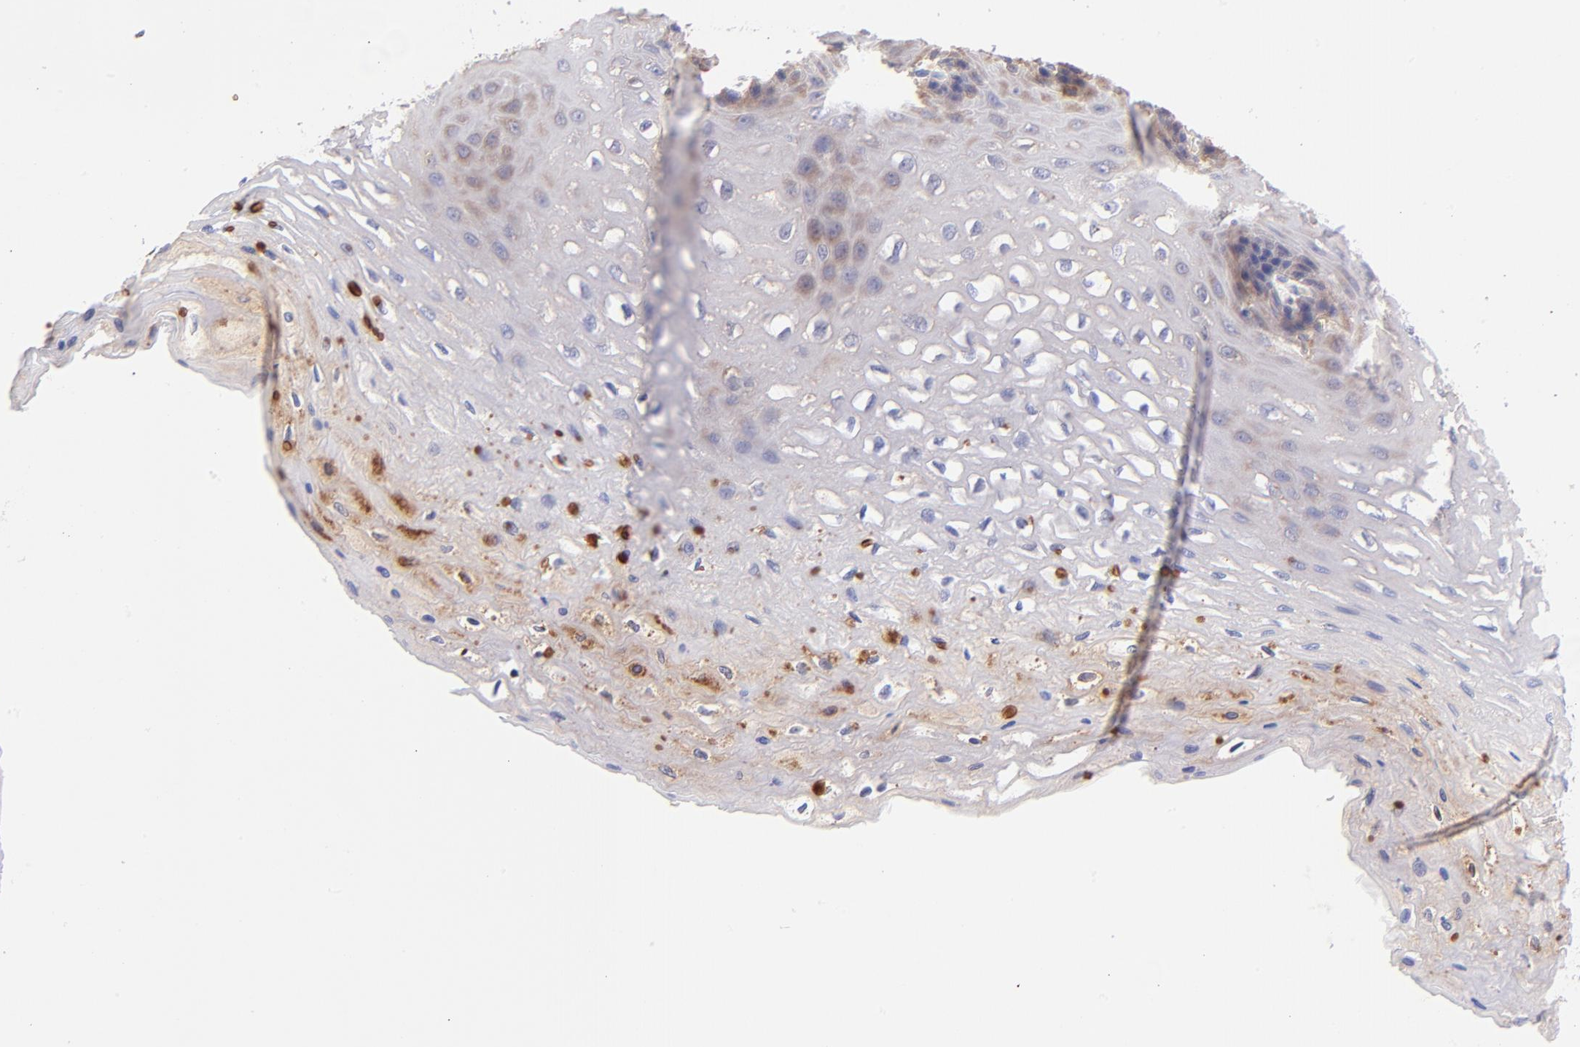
{"staining": {"intensity": "weak", "quantity": "25%-75%", "location": "cytoplasmic/membranous"}, "tissue": "esophagus", "cell_type": "Squamous epithelial cells", "image_type": "normal", "snomed": [{"axis": "morphology", "description": "Normal tissue, NOS"}, {"axis": "topography", "description": "Esophagus"}], "caption": "Esophagus was stained to show a protein in brown. There is low levels of weak cytoplasmic/membranous positivity in approximately 25%-75% of squamous epithelial cells. The staining was performed using DAB (3,3'-diaminobenzidine) to visualize the protein expression in brown, while the nuclei were stained in blue with hematoxylin (Magnification: 20x).", "gene": "RPL11", "patient": {"sex": "female", "age": 72}}